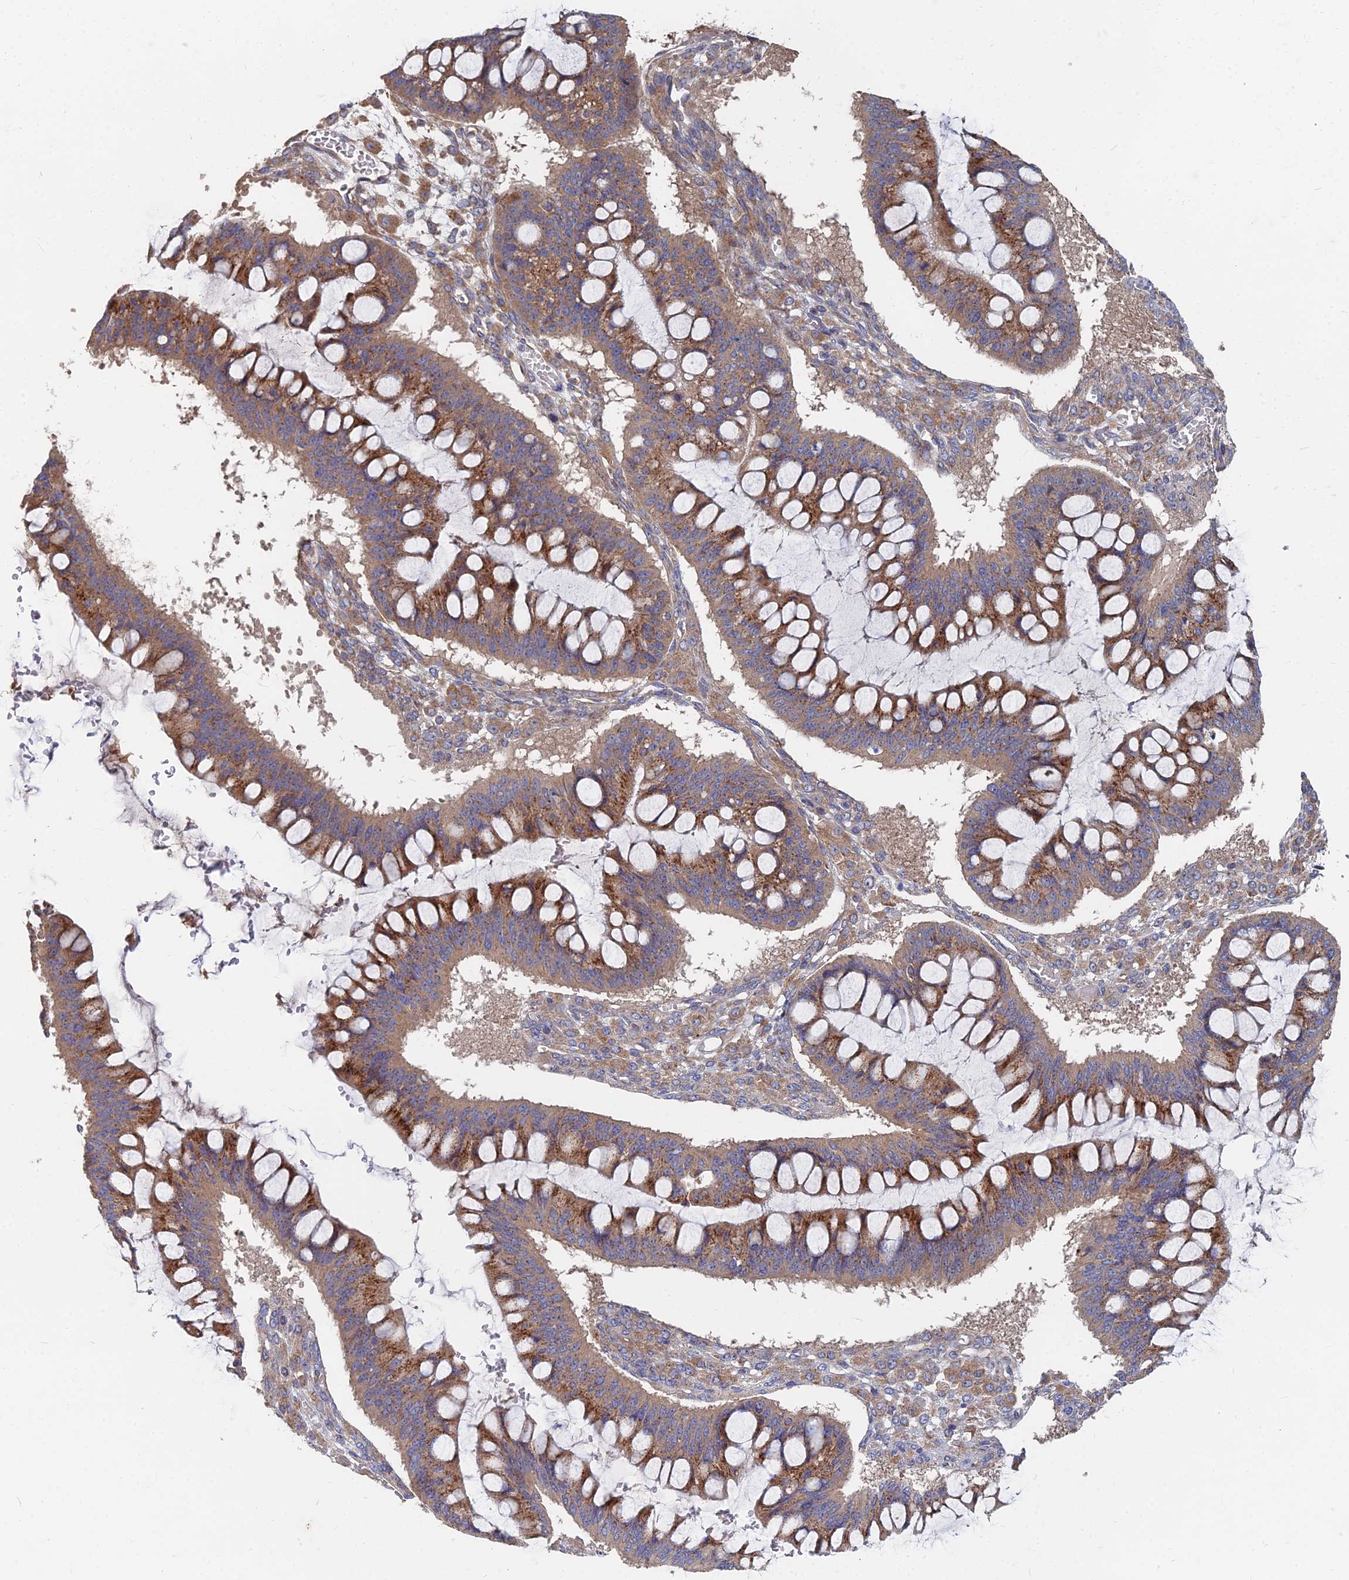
{"staining": {"intensity": "moderate", "quantity": ">75%", "location": "cytoplasmic/membranous"}, "tissue": "ovarian cancer", "cell_type": "Tumor cells", "image_type": "cancer", "snomed": [{"axis": "morphology", "description": "Cystadenocarcinoma, mucinous, NOS"}, {"axis": "topography", "description": "Ovary"}], "caption": "Immunohistochemistry image of ovarian mucinous cystadenocarcinoma stained for a protein (brown), which displays medium levels of moderate cytoplasmic/membranous staining in about >75% of tumor cells.", "gene": "CCZ1", "patient": {"sex": "female", "age": 73}}